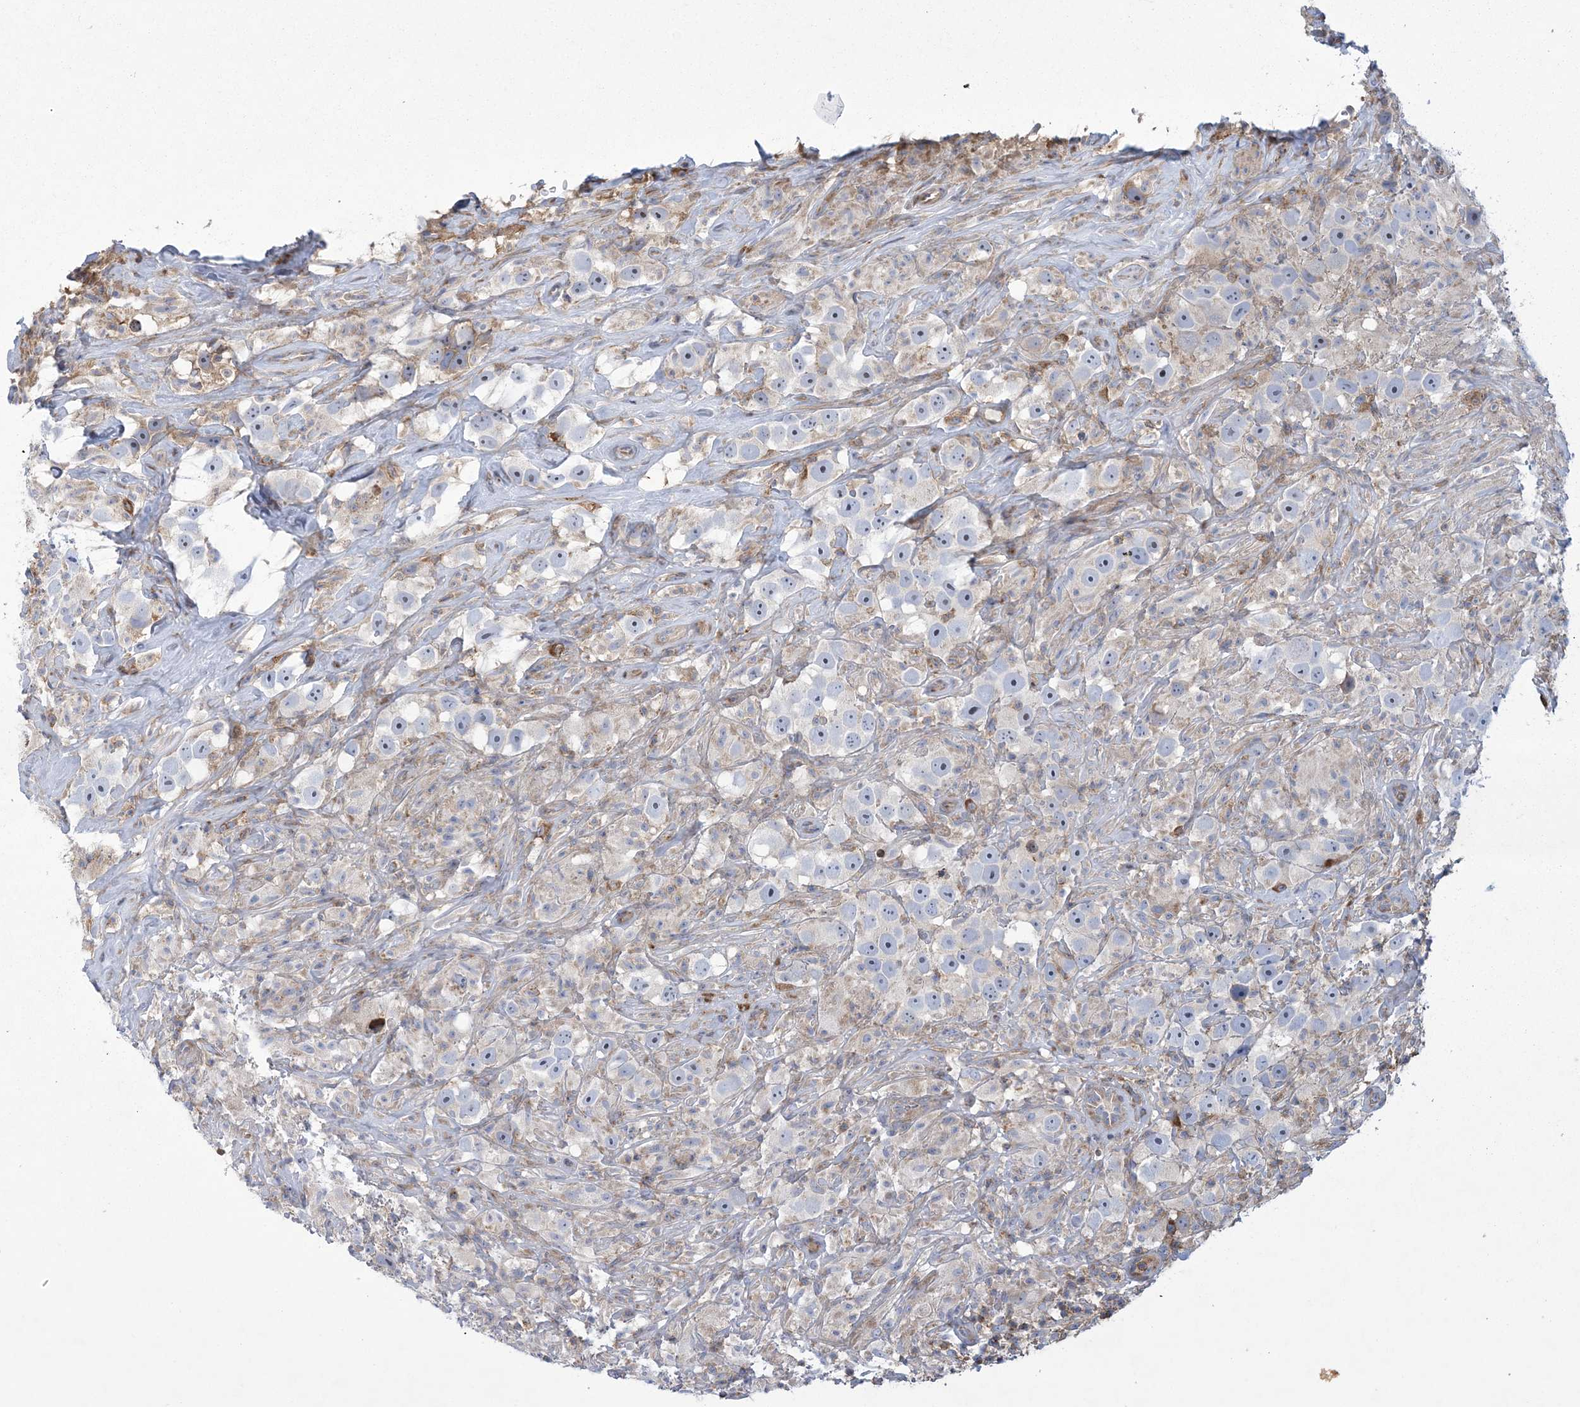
{"staining": {"intensity": "negative", "quantity": "none", "location": "none"}, "tissue": "testis cancer", "cell_type": "Tumor cells", "image_type": "cancer", "snomed": [{"axis": "morphology", "description": "Seminoma, NOS"}, {"axis": "topography", "description": "Testis"}], "caption": "Immunohistochemistry of human testis seminoma reveals no staining in tumor cells.", "gene": "ARSJ", "patient": {"sex": "male", "age": 49}}